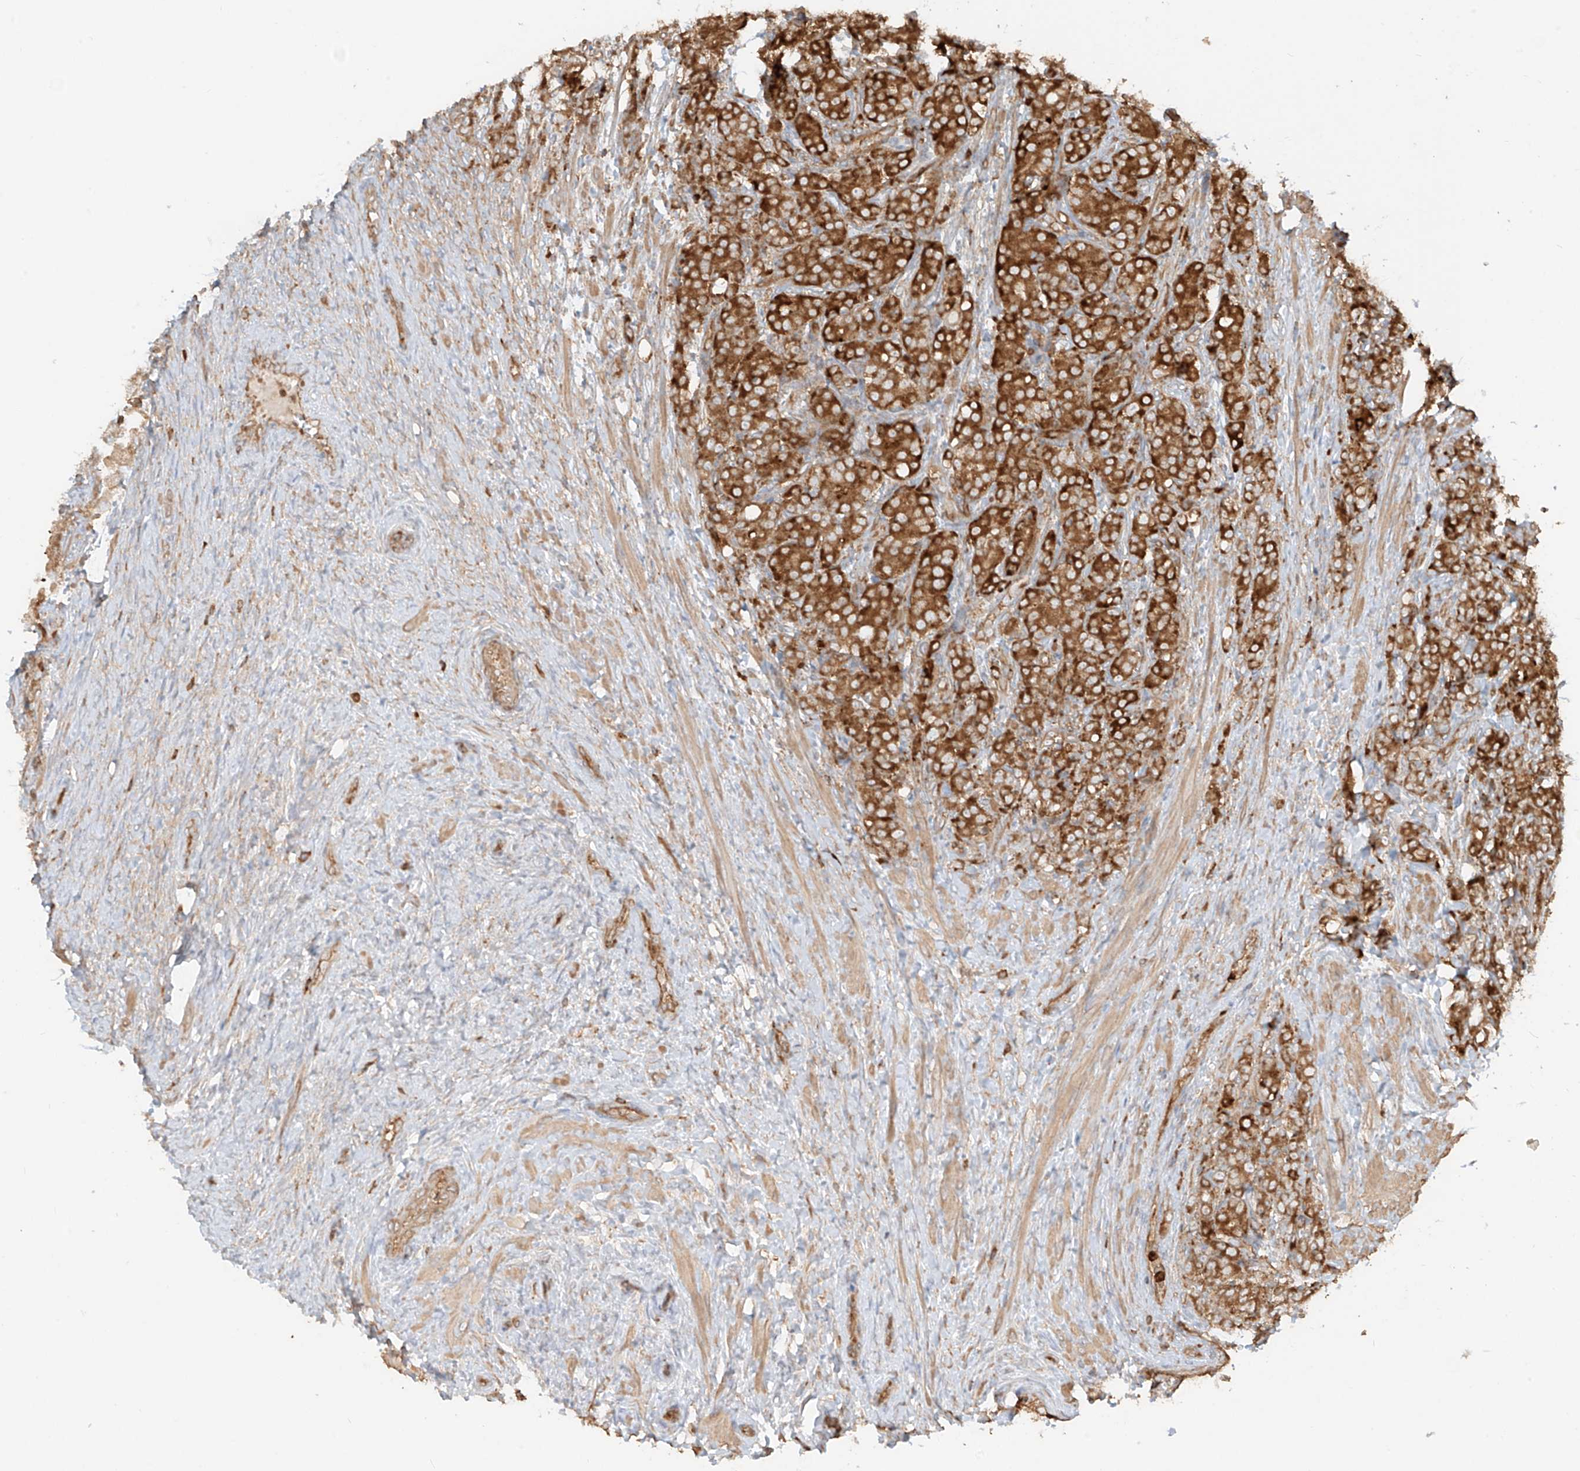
{"staining": {"intensity": "strong", "quantity": ">75%", "location": "cytoplasmic/membranous"}, "tissue": "prostate cancer", "cell_type": "Tumor cells", "image_type": "cancer", "snomed": [{"axis": "morphology", "description": "Adenocarcinoma, High grade"}, {"axis": "topography", "description": "Prostate"}], "caption": "Strong cytoplasmic/membranous expression for a protein is seen in approximately >75% of tumor cells of adenocarcinoma (high-grade) (prostate) using immunohistochemistry.", "gene": "CCDC115", "patient": {"sex": "male", "age": 62}}